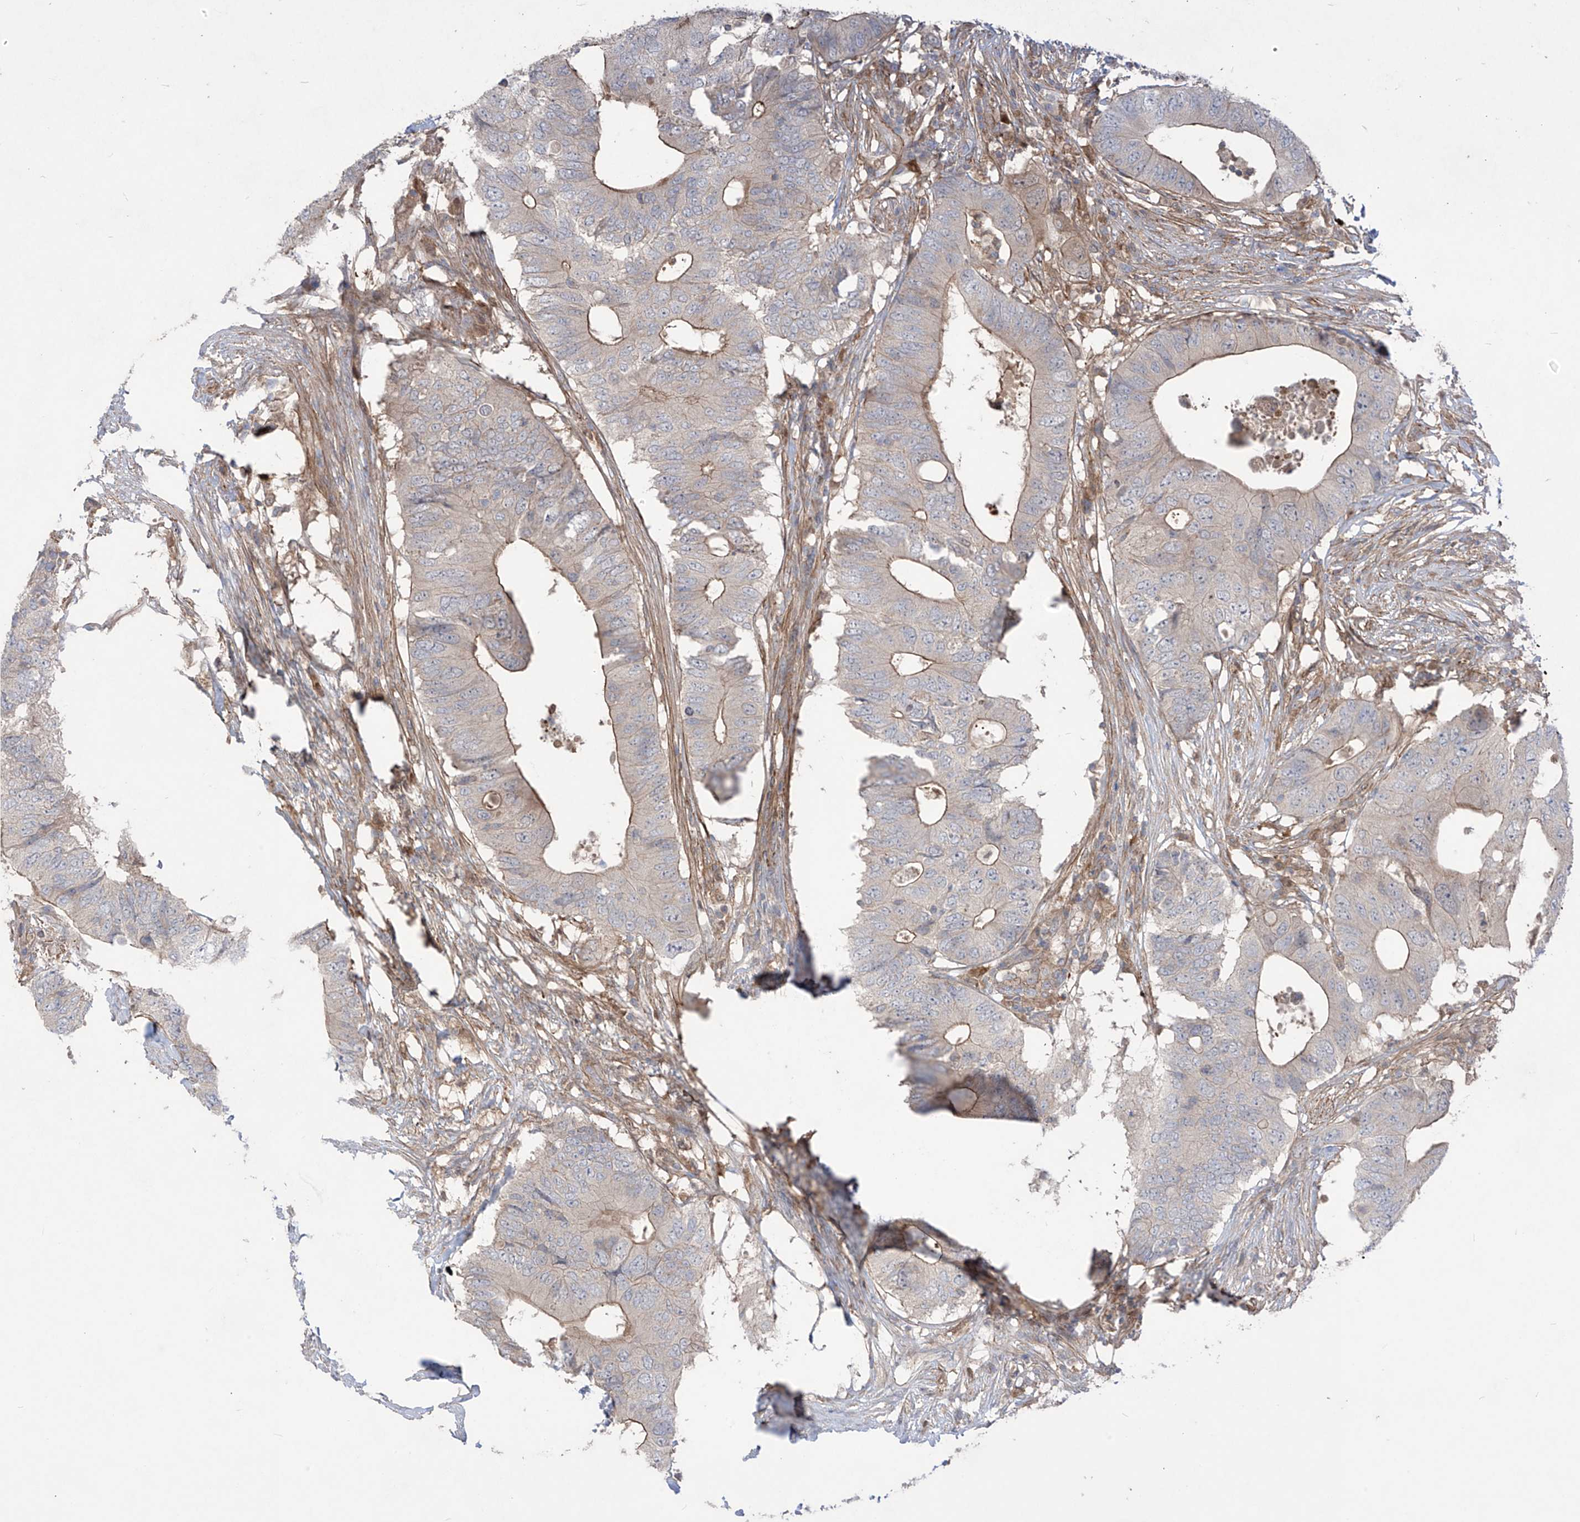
{"staining": {"intensity": "weak", "quantity": "<25%", "location": "cytoplasmic/membranous"}, "tissue": "colorectal cancer", "cell_type": "Tumor cells", "image_type": "cancer", "snomed": [{"axis": "morphology", "description": "Adenocarcinoma, NOS"}, {"axis": "topography", "description": "Colon"}], "caption": "Protein analysis of colorectal cancer (adenocarcinoma) exhibits no significant positivity in tumor cells. (Stains: DAB (3,3'-diaminobenzidine) immunohistochemistry (IHC) with hematoxylin counter stain, Microscopy: brightfield microscopy at high magnification).", "gene": "TRMU", "patient": {"sex": "male", "age": 71}}